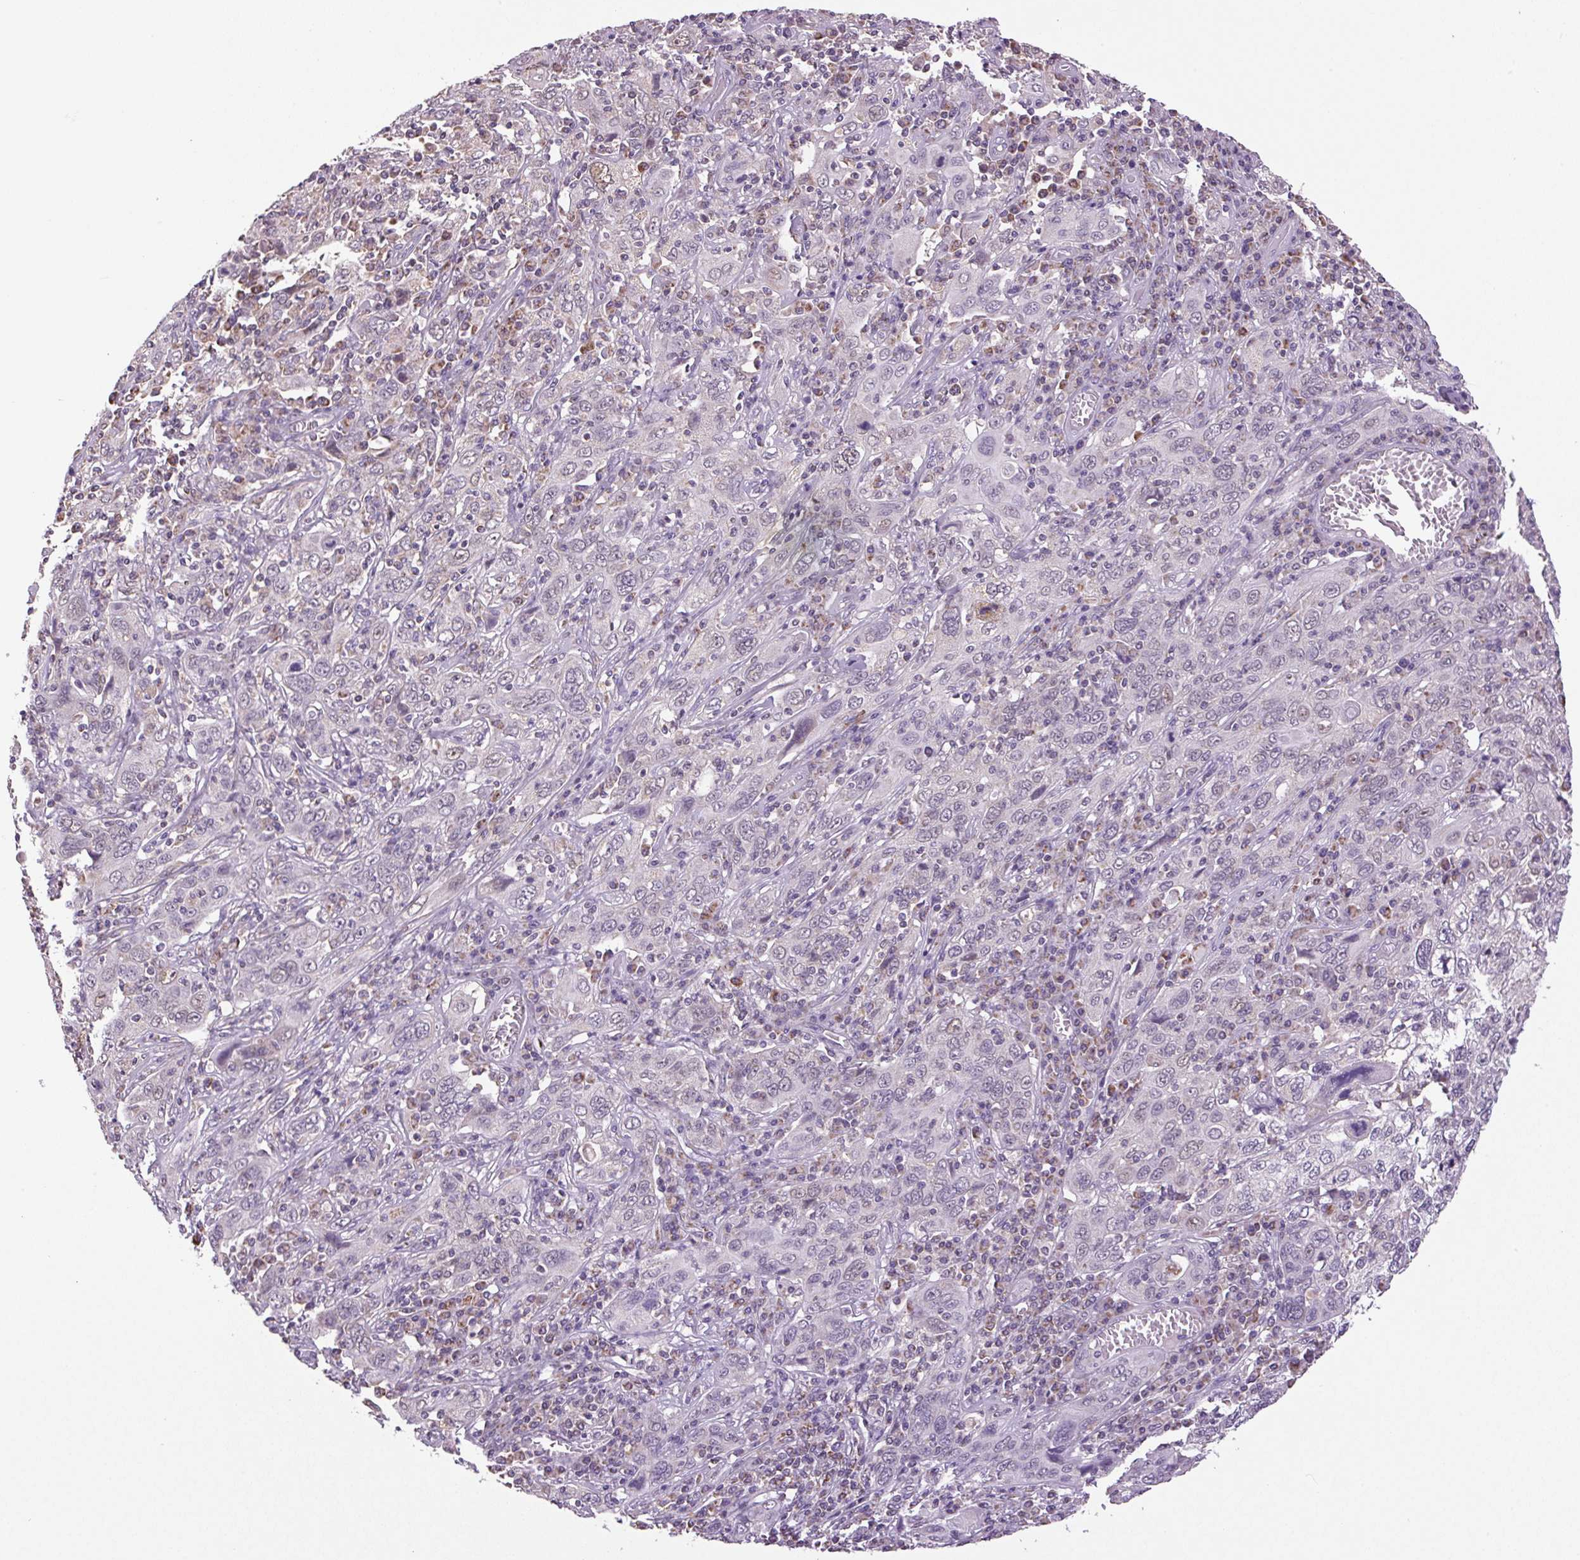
{"staining": {"intensity": "negative", "quantity": "none", "location": "none"}, "tissue": "cervical cancer", "cell_type": "Tumor cells", "image_type": "cancer", "snomed": [{"axis": "morphology", "description": "Squamous cell carcinoma, NOS"}, {"axis": "topography", "description": "Cervix"}], "caption": "Tumor cells show no significant protein staining in cervical cancer (squamous cell carcinoma).", "gene": "SGF29", "patient": {"sex": "female", "age": 46}}